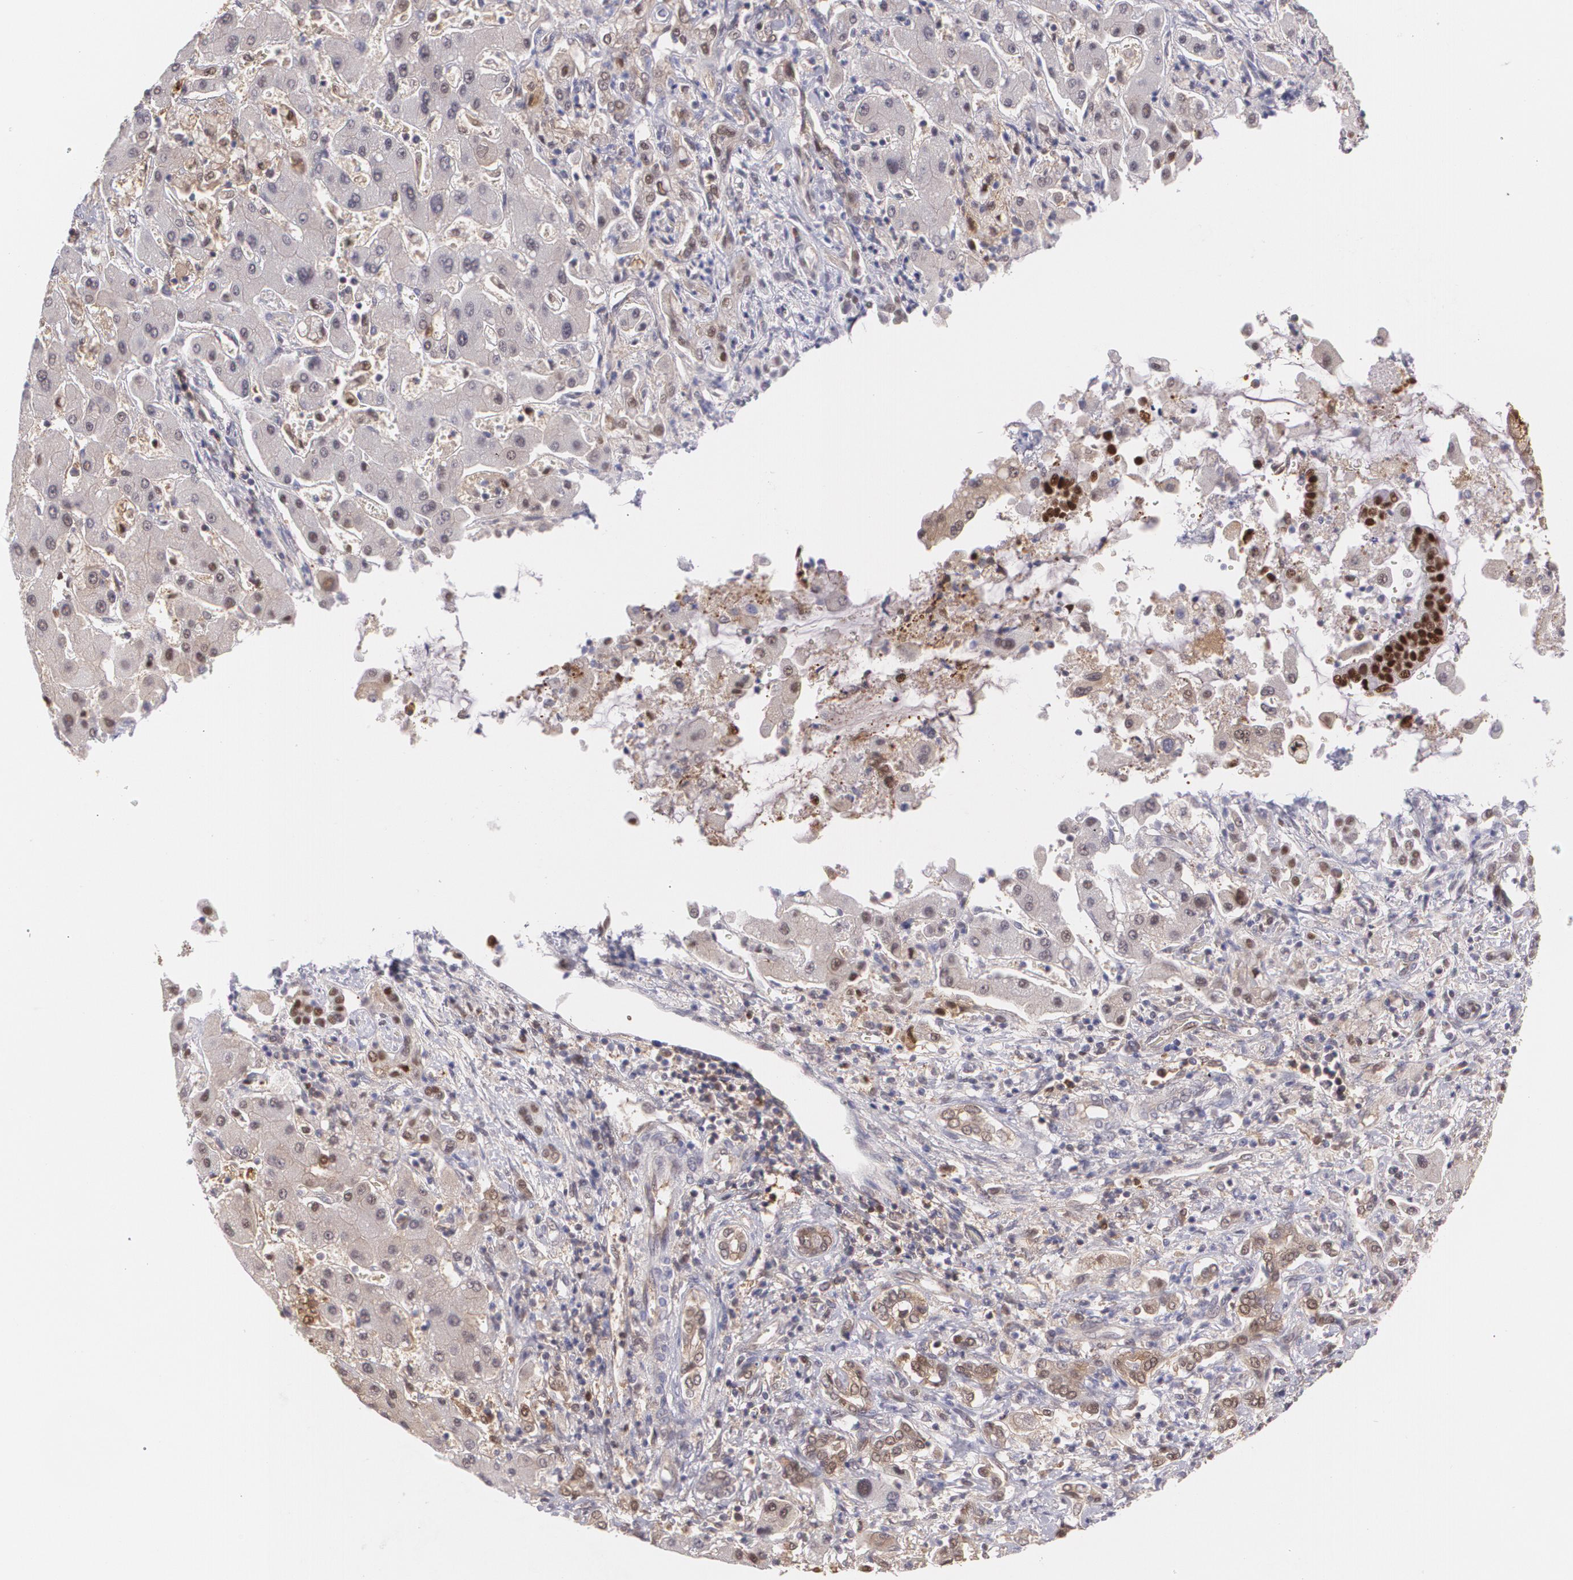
{"staining": {"intensity": "moderate", "quantity": ">75%", "location": "cytoplasmic/membranous"}, "tissue": "liver cancer", "cell_type": "Tumor cells", "image_type": "cancer", "snomed": [{"axis": "morphology", "description": "Cholangiocarcinoma"}, {"axis": "topography", "description": "Liver"}], "caption": "Brown immunohistochemical staining in liver cancer reveals moderate cytoplasmic/membranous staining in about >75% of tumor cells.", "gene": "HSPH1", "patient": {"sex": "male", "age": 50}}